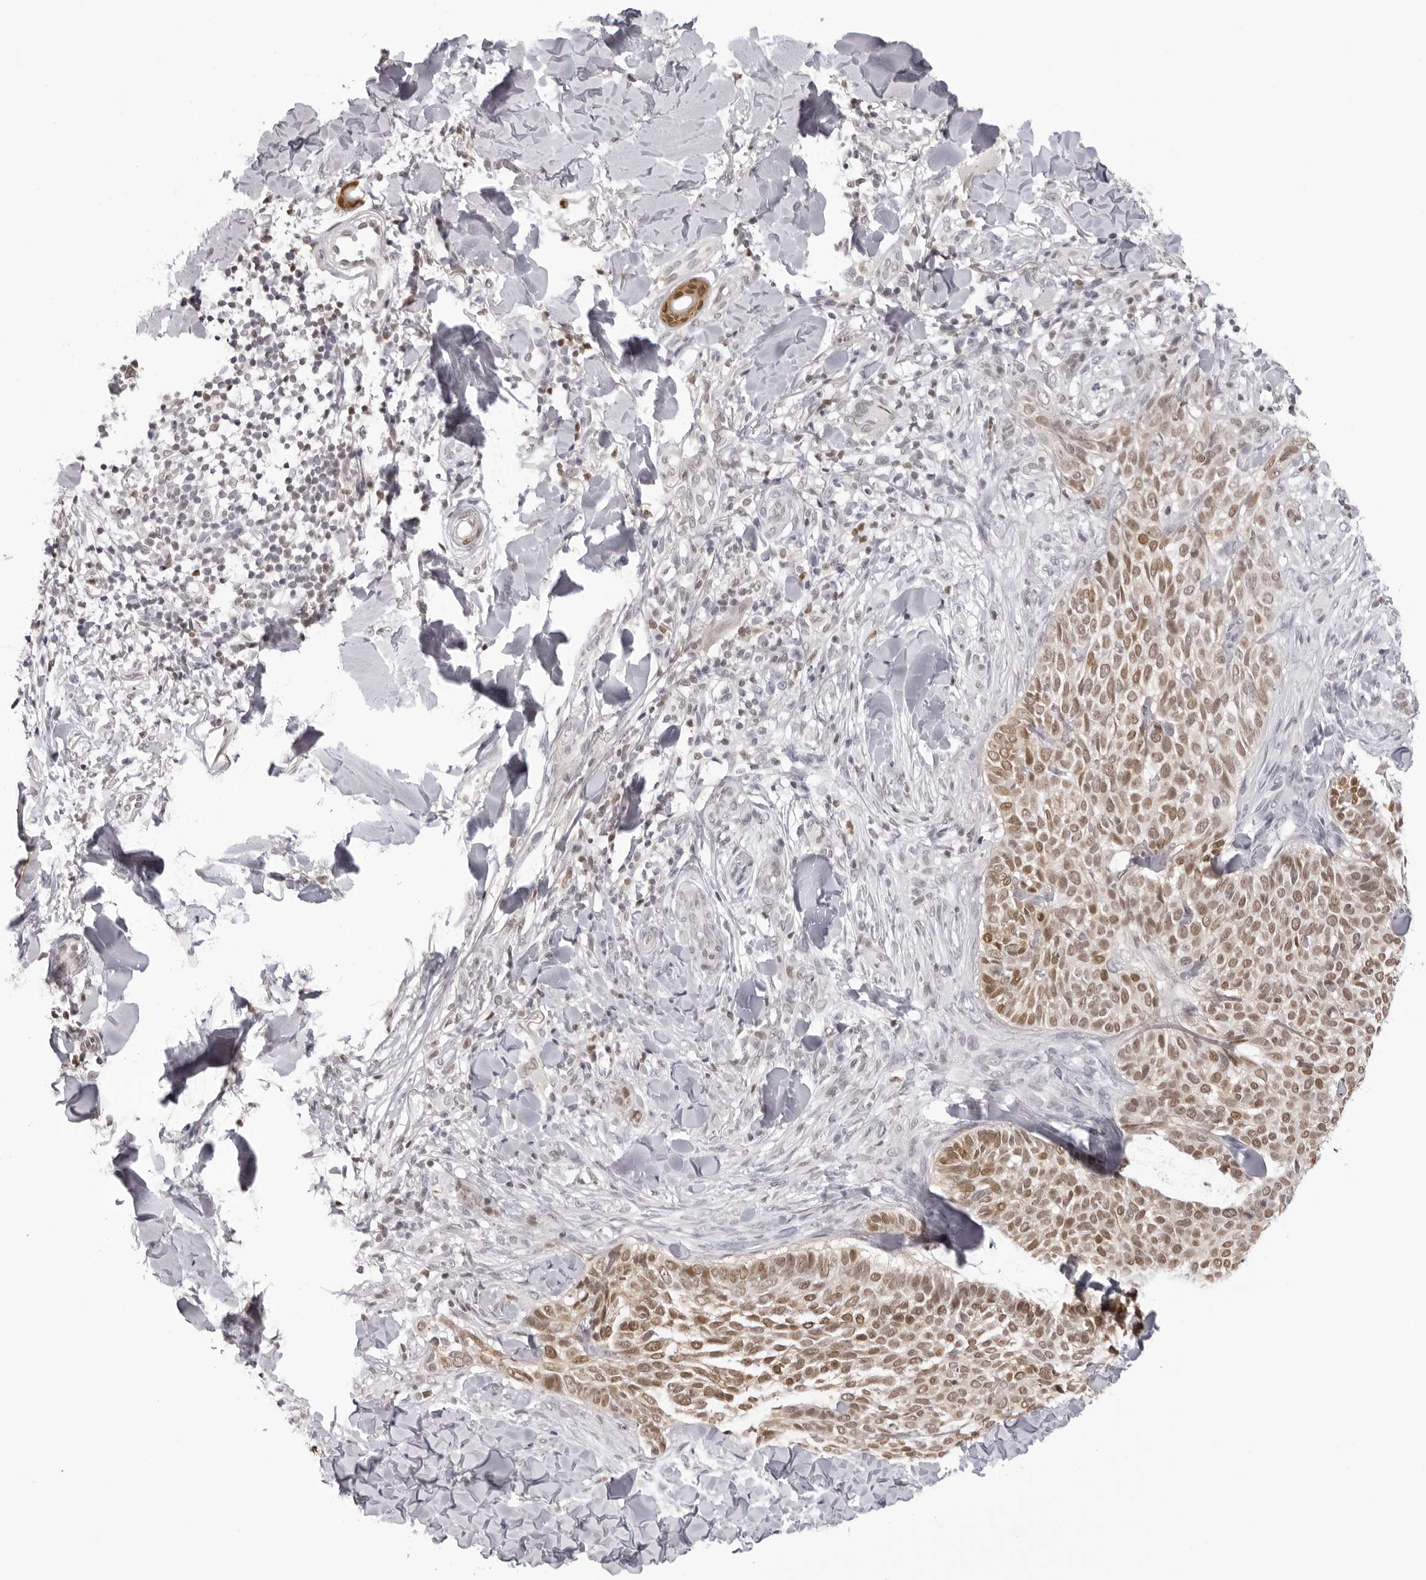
{"staining": {"intensity": "moderate", "quantity": ">75%", "location": "nuclear"}, "tissue": "skin cancer", "cell_type": "Tumor cells", "image_type": "cancer", "snomed": [{"axis": "morphology", "description": "Normal tissue, NOS"}, {"axis": "morphology", "description": "Basal cell carcinoma"}, {"axis": "topography", "description": "Skin"}], "caption": "Immunohistochemistry staining of skin basal cell carcinoma, which reveals medium levels of moderate nuclear positivity in about >75% of tumor cells indicating moderate nuclear protein expression. The staining was performed using DAB (3,3'-diaminobenzidine) (brown) for protein detection and nuclei were counterstained in hematoxylin (blue).", "gene": "HSPA4", "patient": {"sex": "male", "age": 67}}